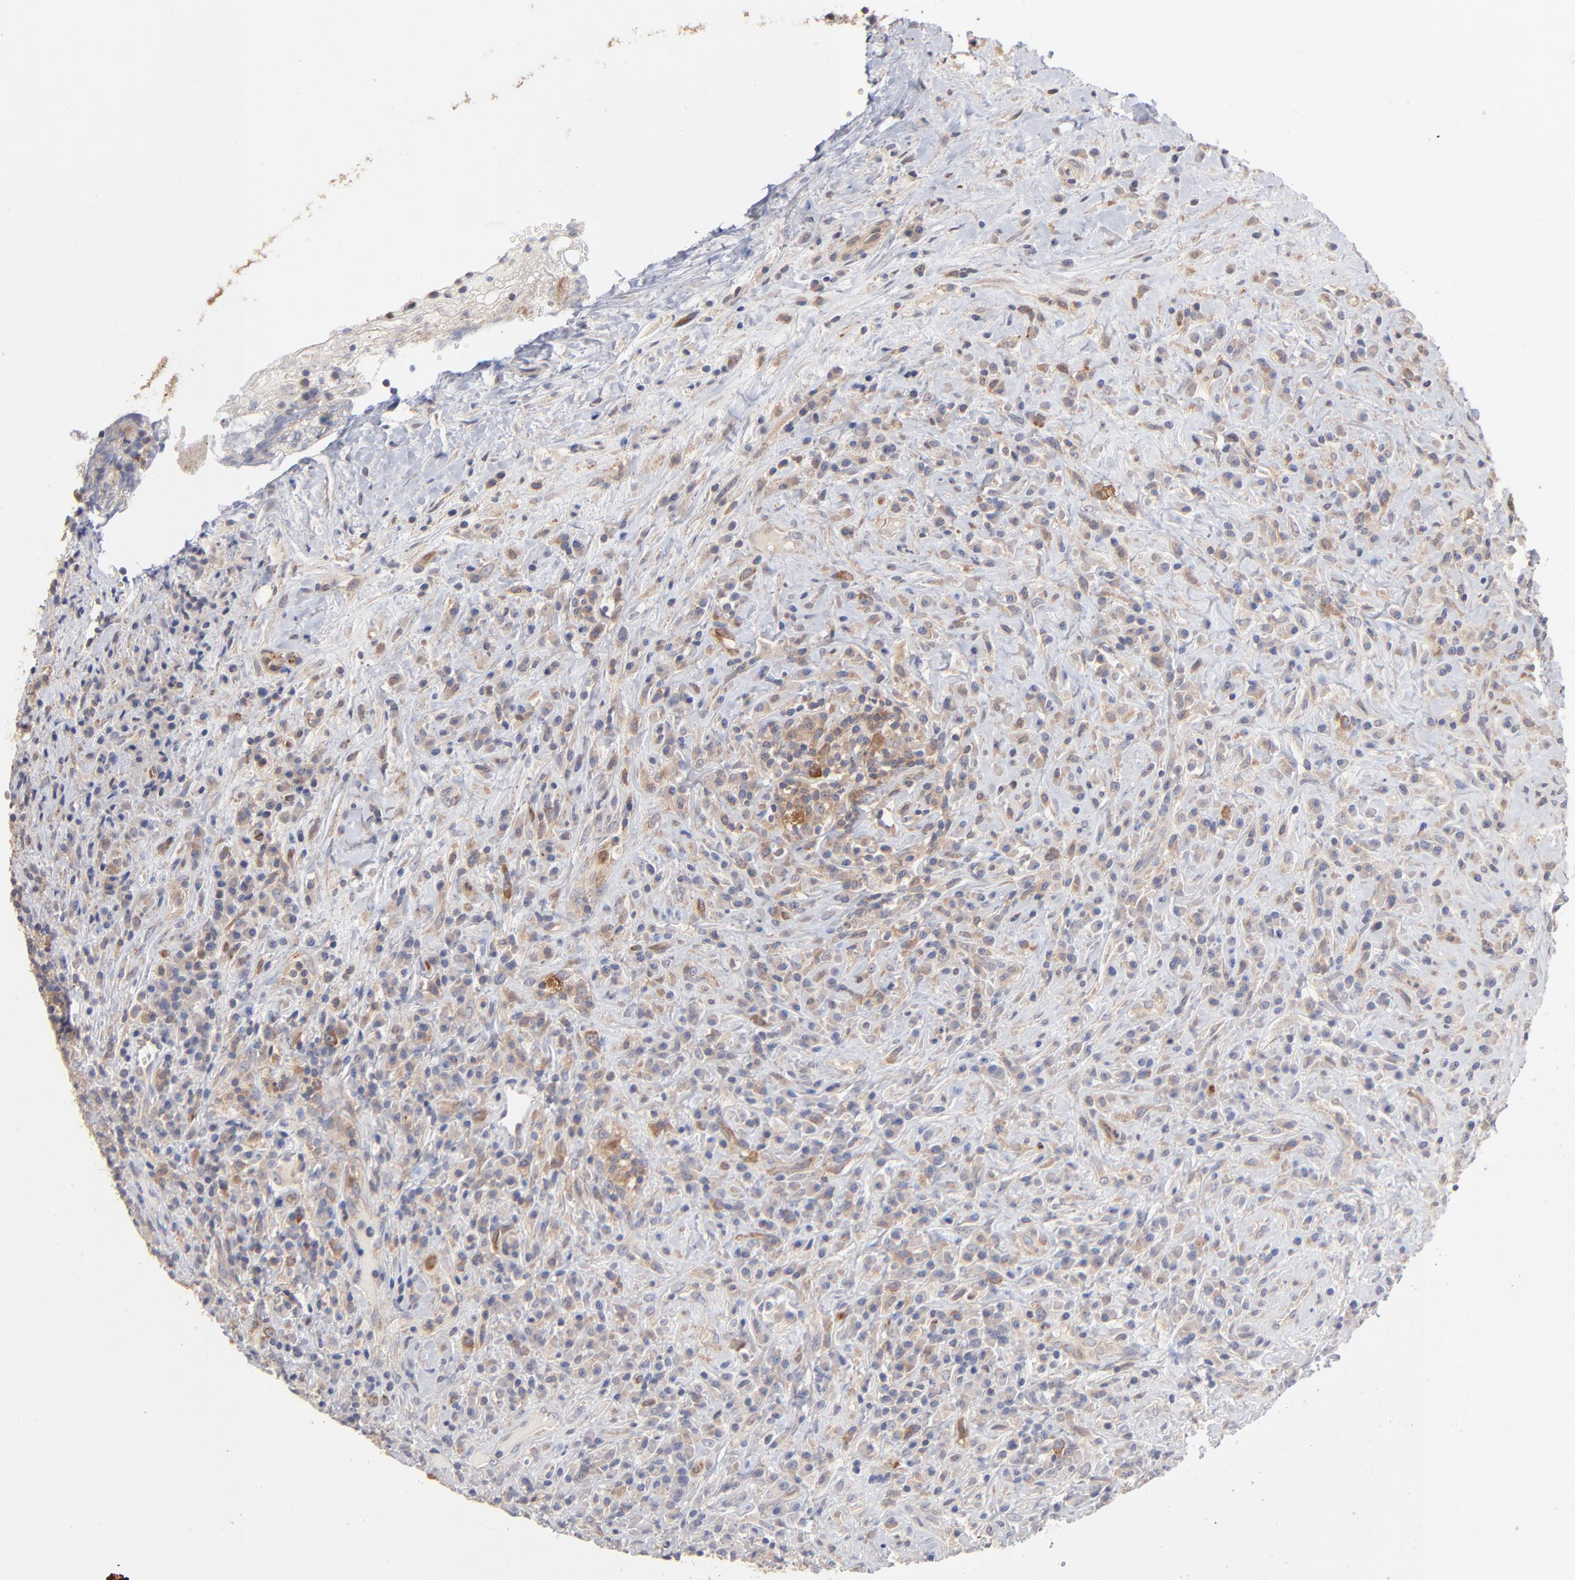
{"staining": {"intensity": "weak", "quantity": "25%-75%", "location": "cytoplasmic/membranous"}, "tissue": "lymphoma", "cell_type": "Tumor cells", "image_type": "cancer", "snomed": [{"axis": "morphology", "description": "Hodgkin's disease, NOS"}, {"axis": "topography", "description": "Lymph node"}], "caption": "Hodgkin's disease stained with a protein marker exhibits weak staining in tumor cells.", "gene": "IVNS1ABP", "patient": {"sex": "female", "age": 25}}